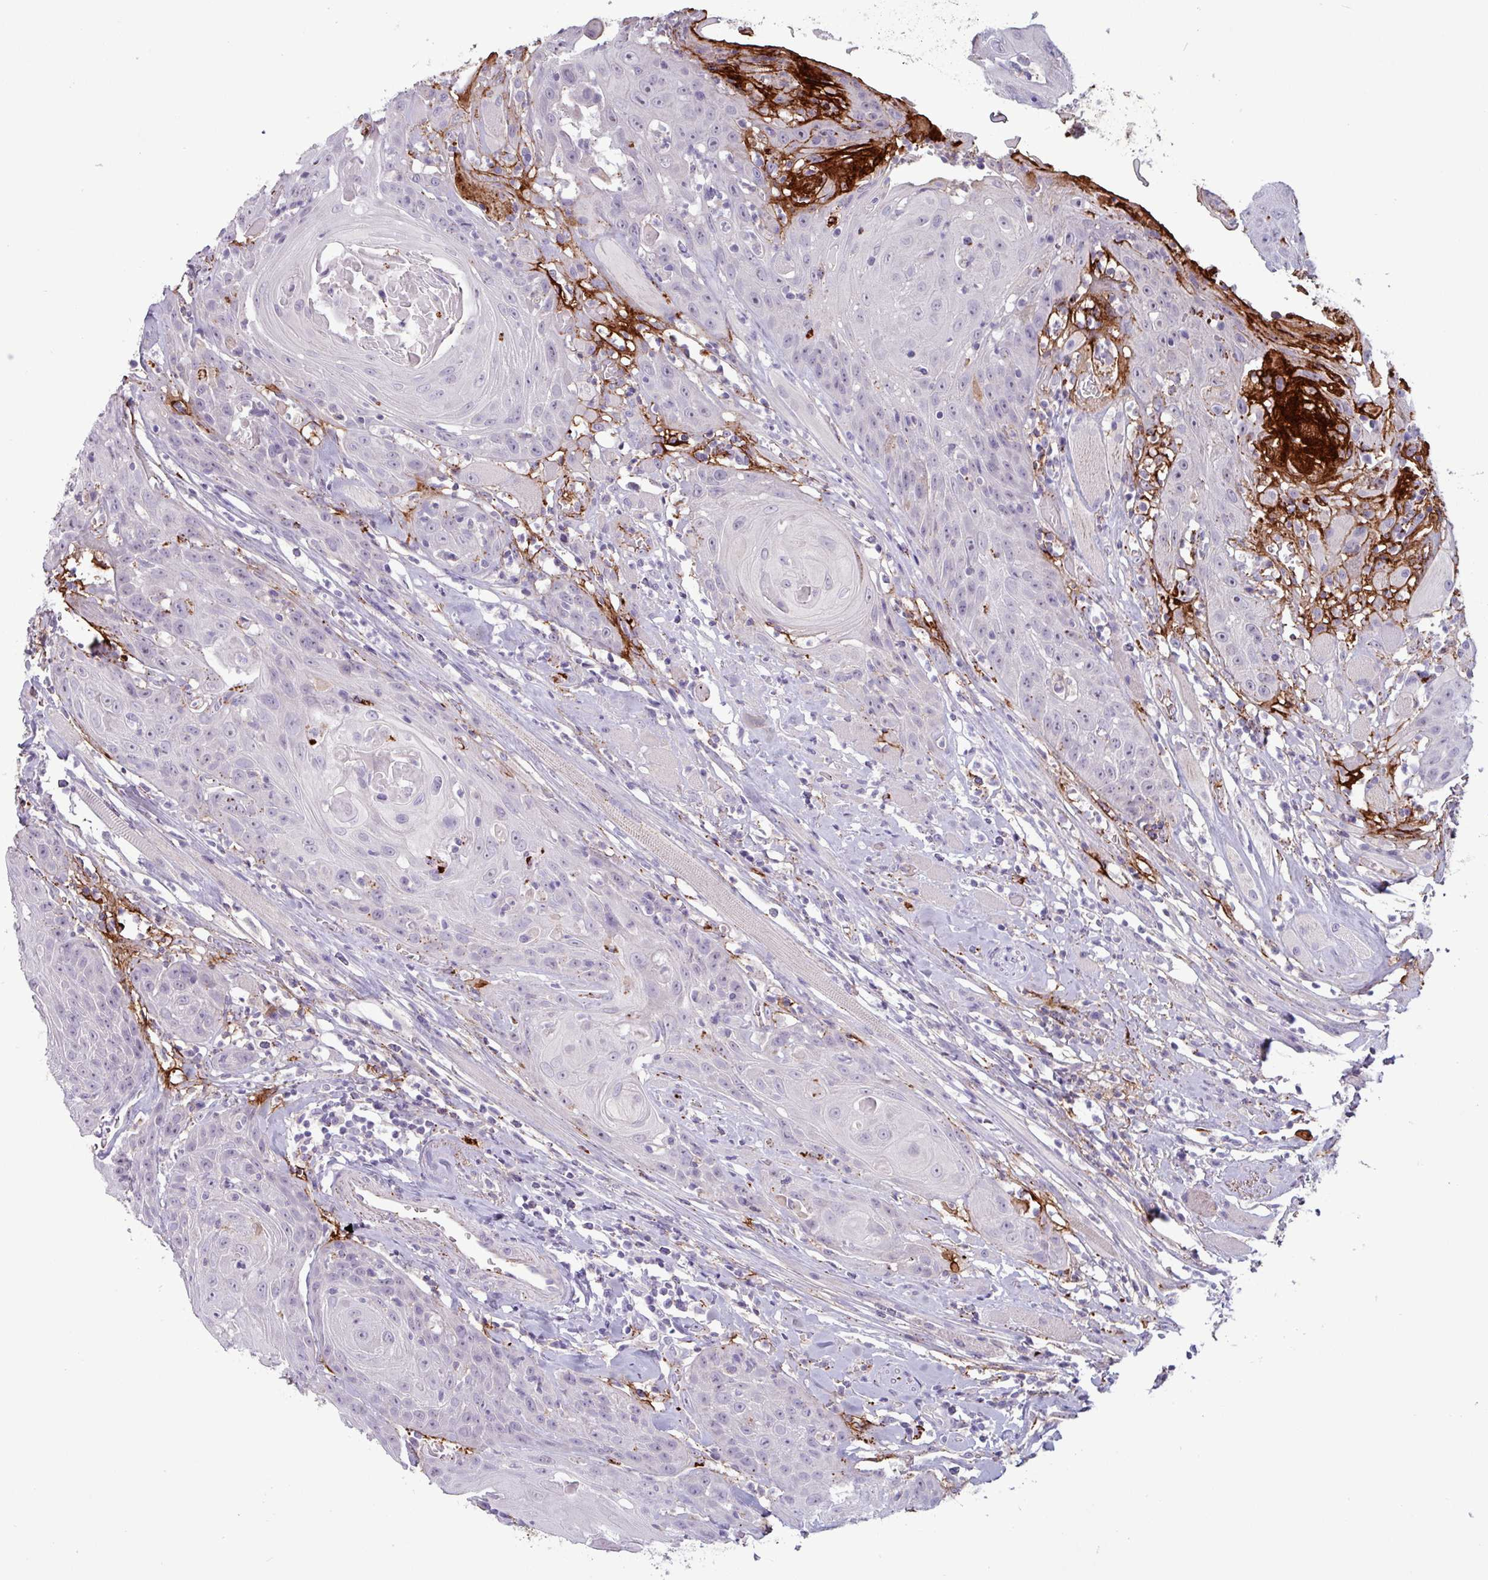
{"staining": {"intensity": "negative", "quantity": "none", "location": "none"}, "tissue": "head and neck cancer", "cell_type": "Tumor cells", "image_type": "cancer", "snomed": [{"axis": "morphology", "description": "Squamous cell carcinoma, NOS"}, {"axis": "topography", "description": "Head-Neck"}], "caption": "Squamous cell carcinoma (head and neck) stained for a protein using immunohistochemistry reveals no positivity tumor cells.", "gene": "PLIN2", "patient": {"sex": "female", "age": 59}}